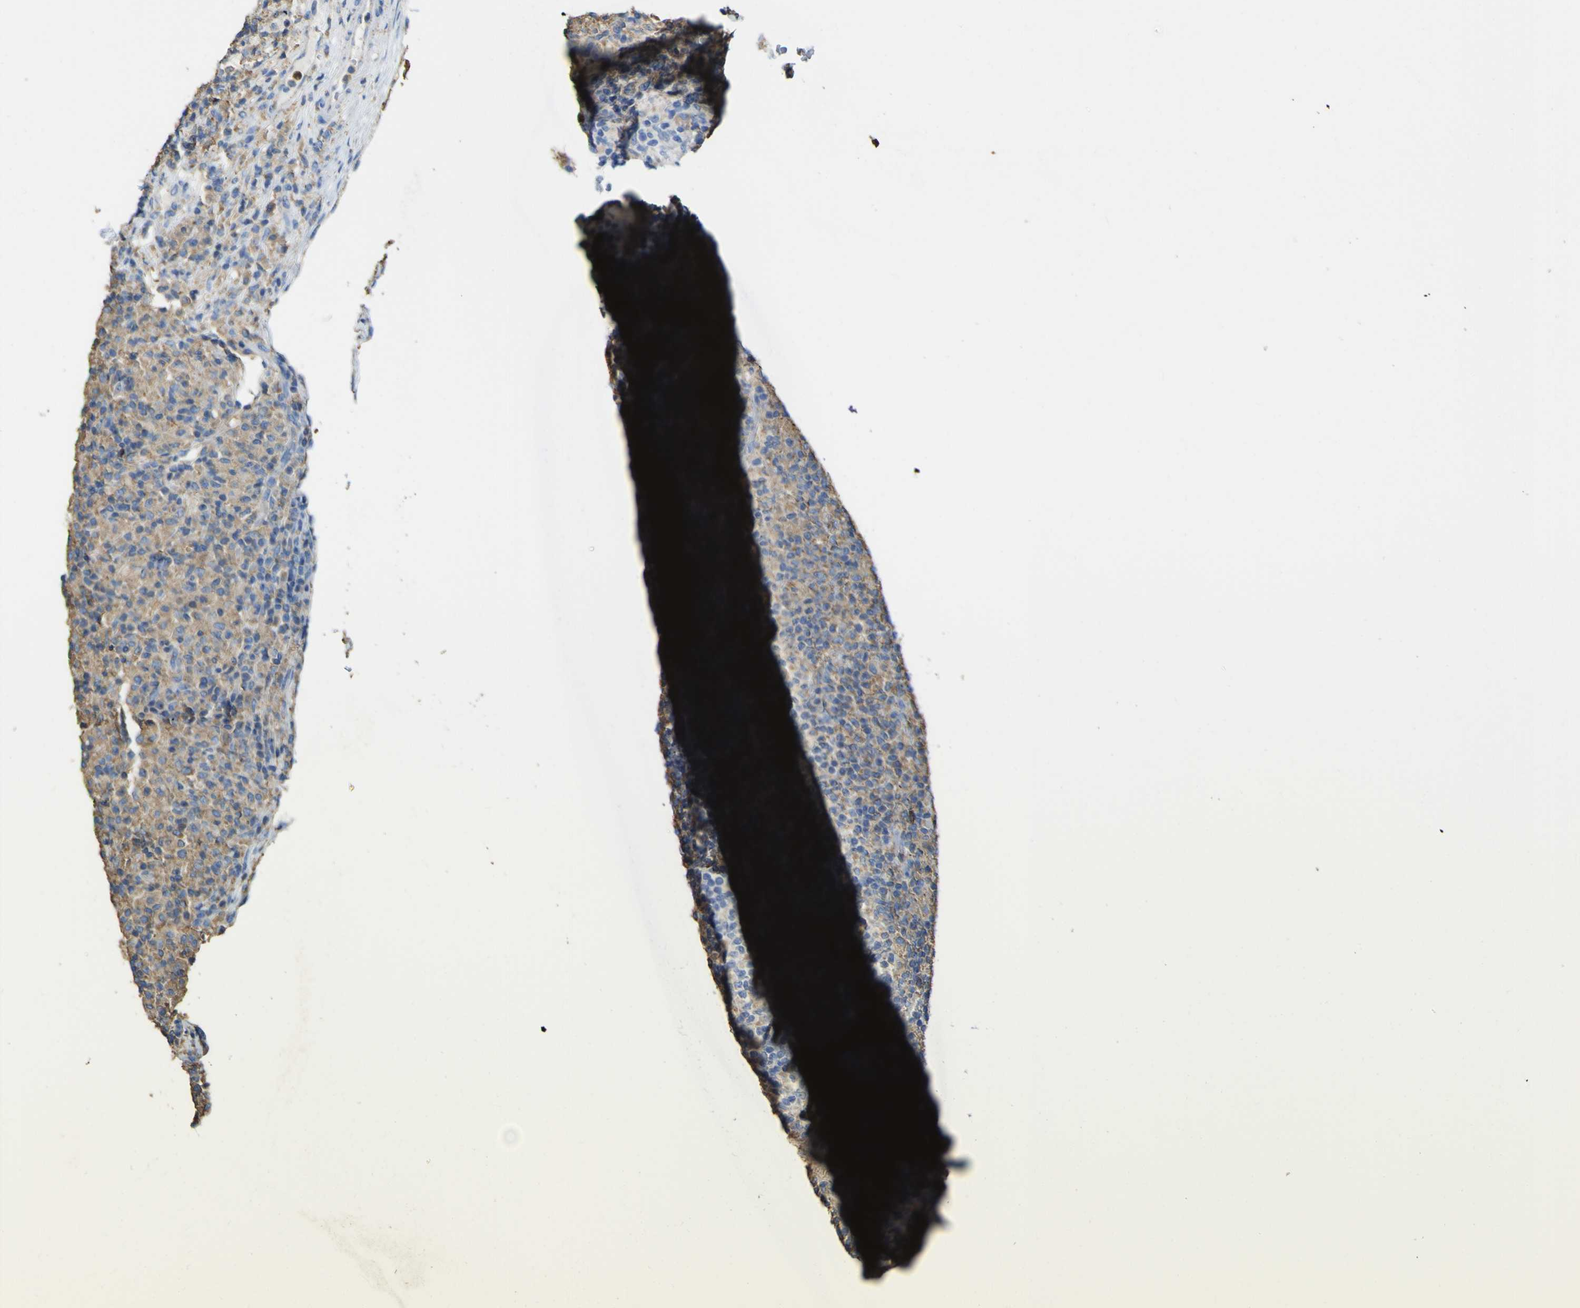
{"staining": {"intensity": "weak", "quantity": ">75%", "location": "cytoplasmic/membranous"}, "tissue": "lymphoma", "cell_type": "Tumor cells", "image_type": "cancer", "snomed": [{"axis": "morphology", "description": "Hodgkin's disease, NOS"}, {"axis": "topography", "description": "Lymph node"}], "caption": "IHC histopathology image of neoplastic tissue: human Hodgkin's disease stained using immunohistochemistry exhibits low levels of weak protein expression localized specifically in the cytoplasmic/membranous of tumor cells, appearing as a cytoplasmic/membranous brown color.", "gene": "ACSL3", "patient": {"sex": "male", "age": 70}}